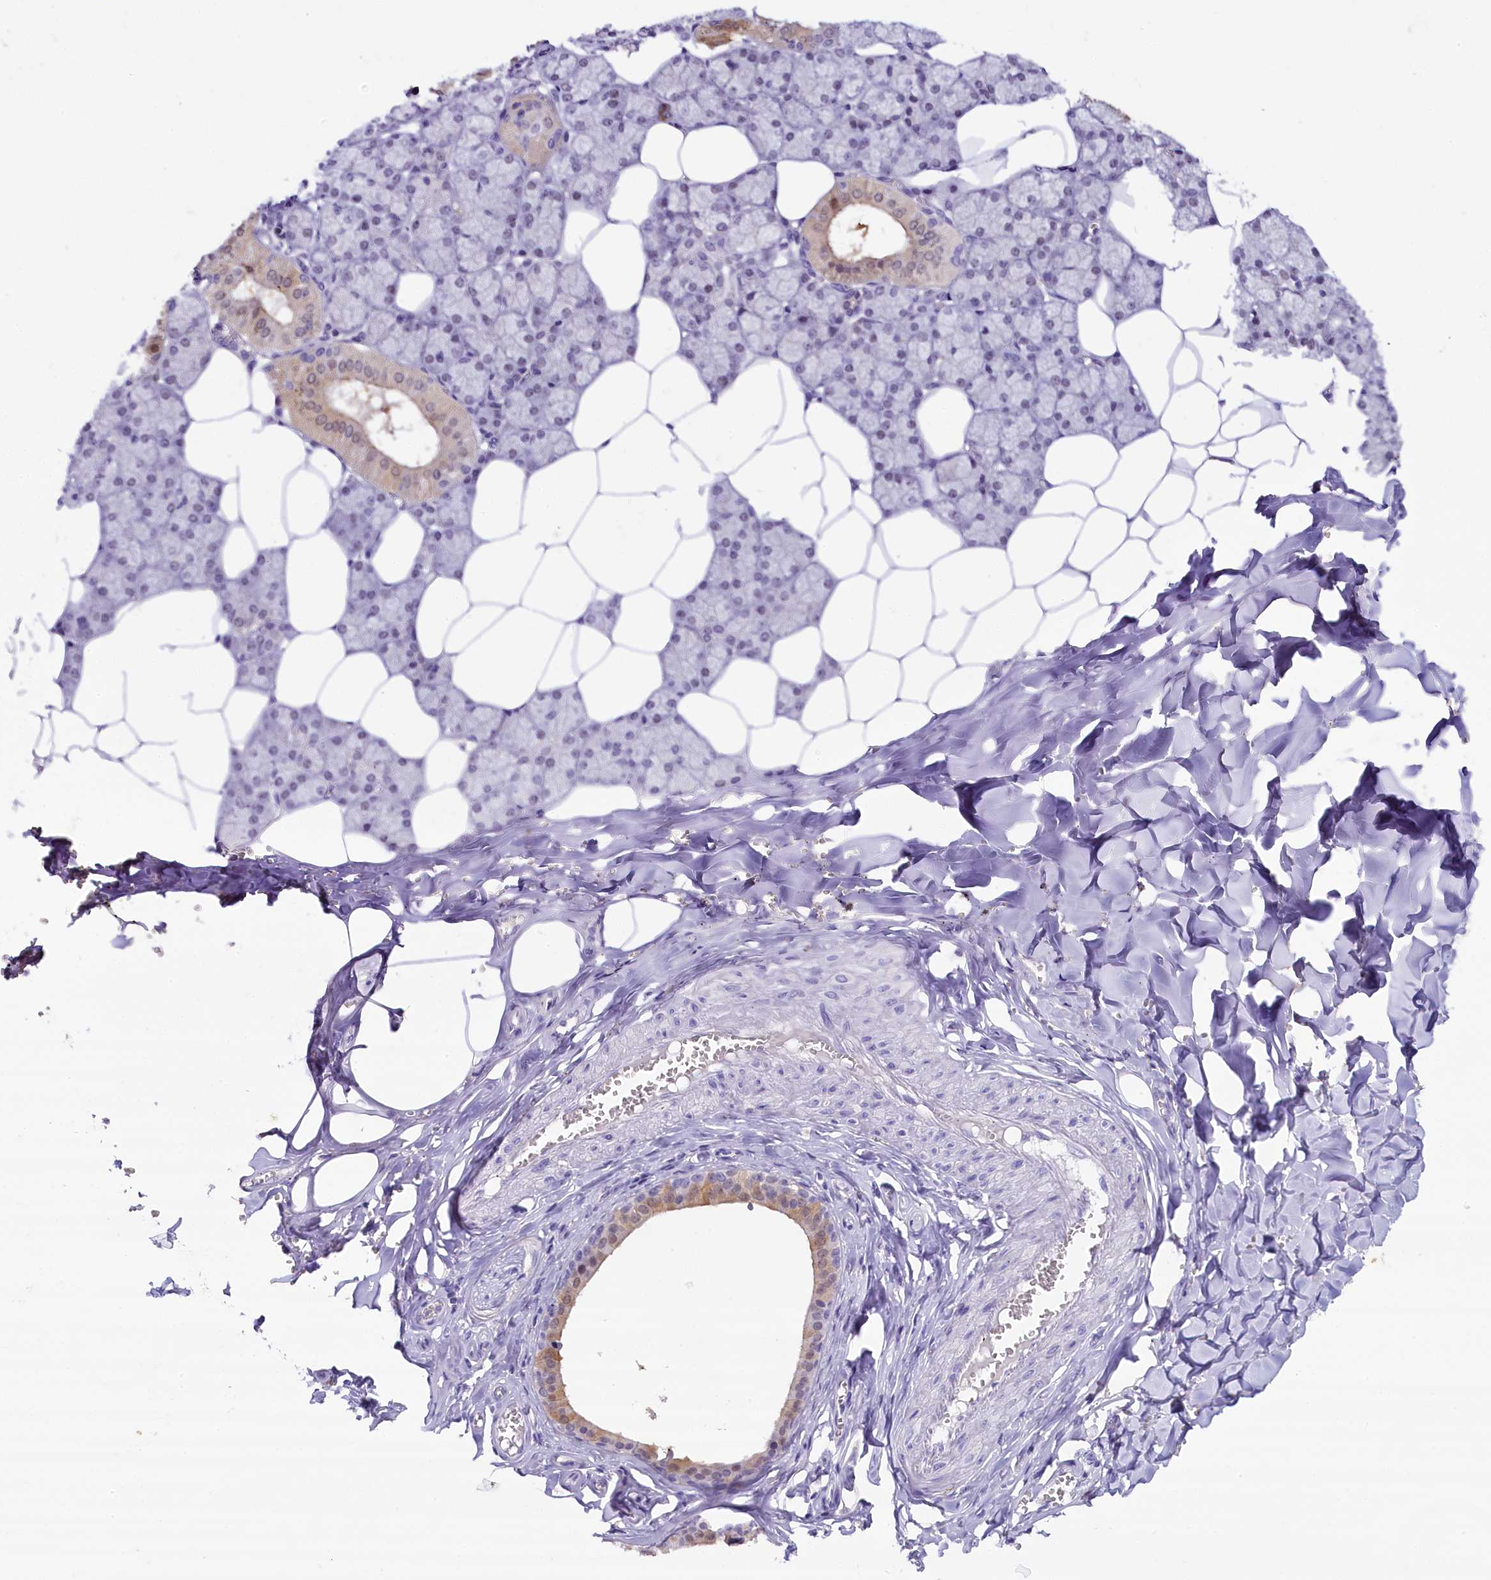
{"staining": {"intensity": "moderate", "quantity": "<25%", "location": "cytoplasmic/membranous,nuclear"}, "tissue": "salivary gland", "cell_type": "Glandular cells", "image_type": "normal", "snomed": [{"axis": "morphology", "description": "Normal tissue, NOS"}, {"axis": "topography", "description": "Salivary gland"}], "caption": "This micrograph demonstrates immunohistochemistry staining of normal salivary gland, with low moderate cytoplasmic/membranous,nuclear expression in approximately <25% of glandular cells.", "gene": "OSGEP", "patient": {"sex": "male", "age": 62}}